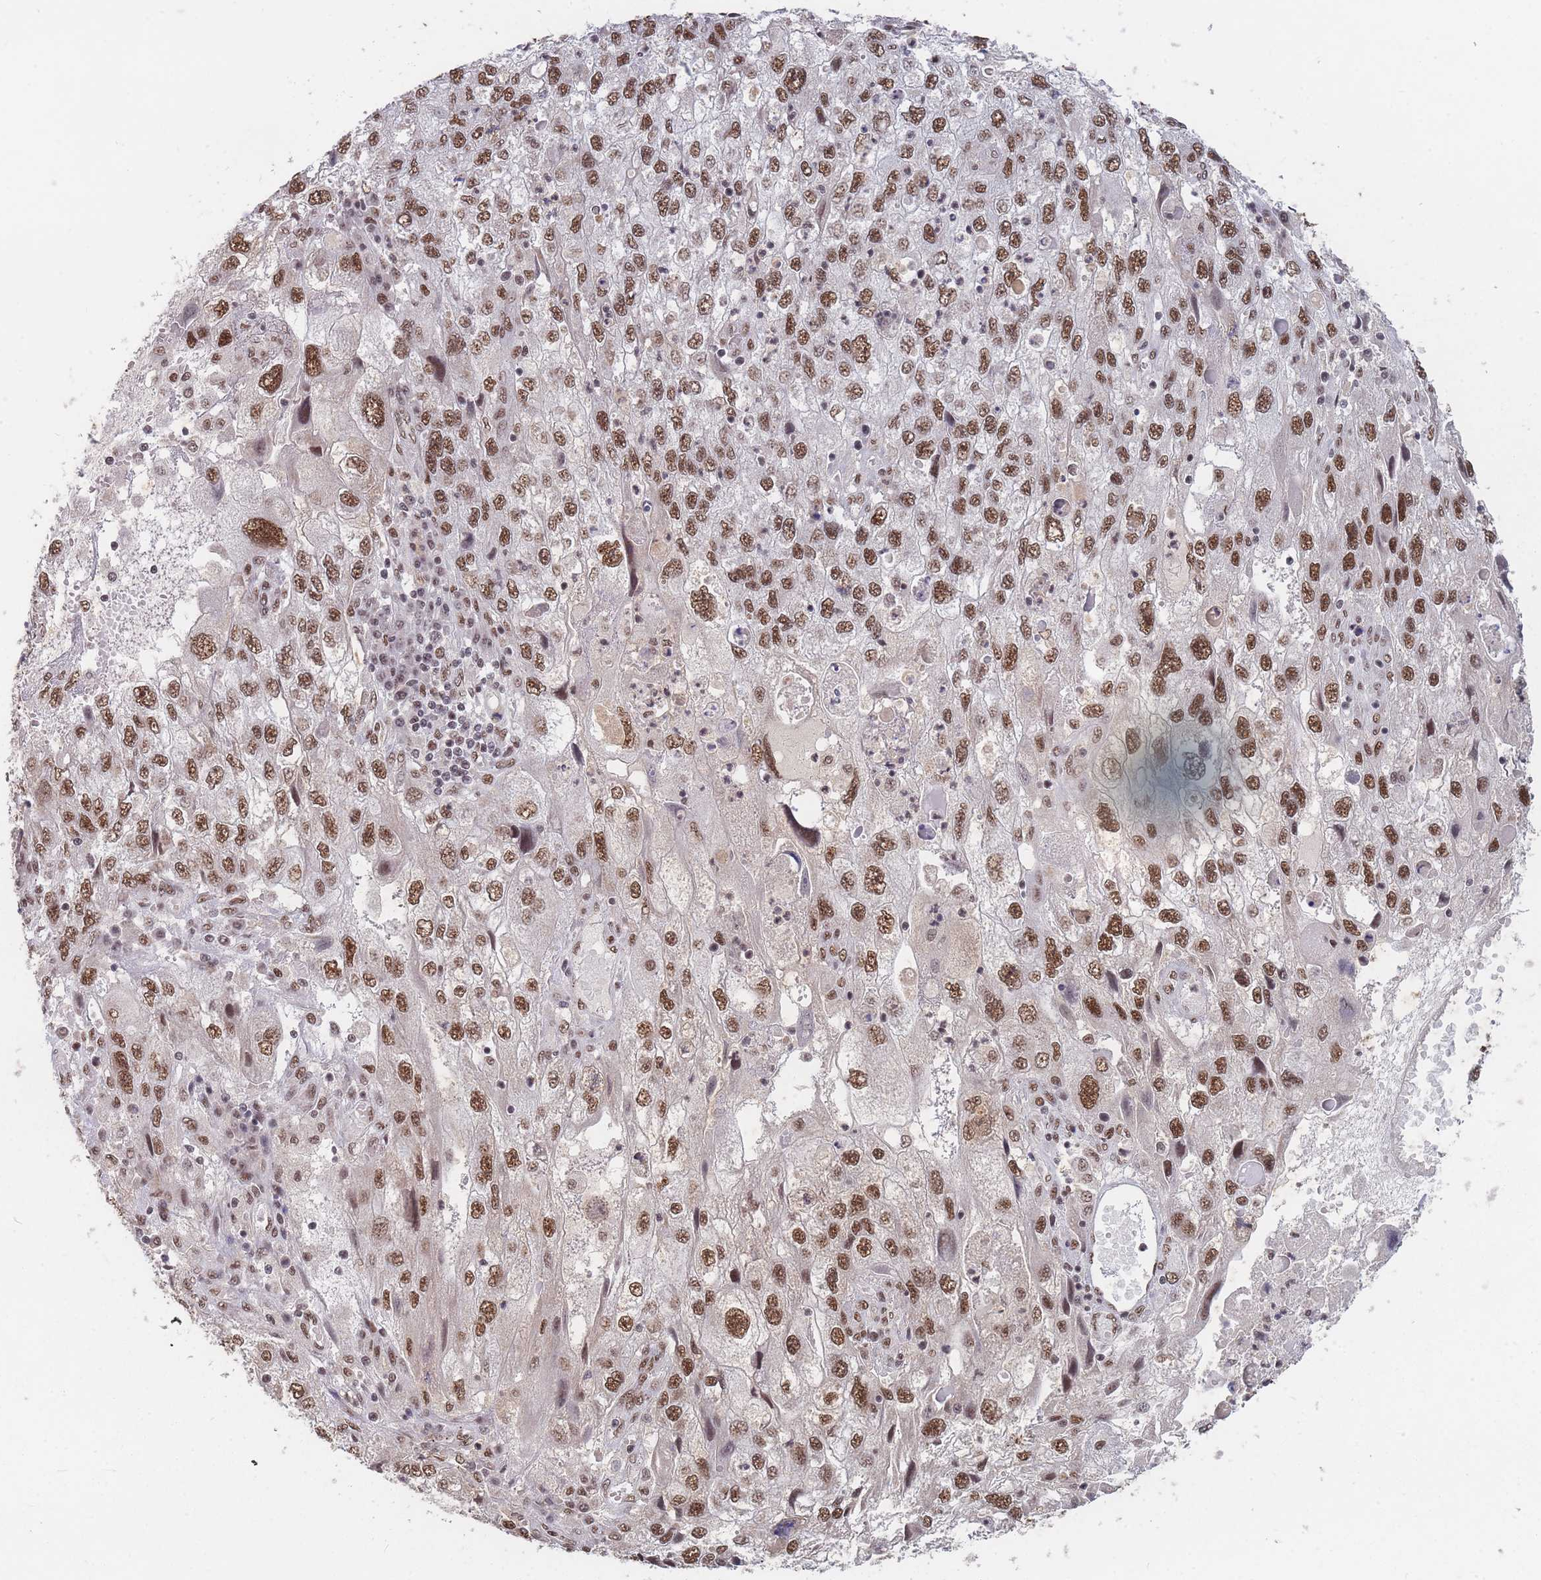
{"staining": {"intensity": "moderate", "quantity": ">75%", "location": "nuclear"}, "tissue": "endometrial cancer", "cell_type": "Tumor cells", "image_type": "cancer", "snomed": [{"axis": "morphology", "description": "Adenocarcinoma, NOS"}, {"axis": "topography", "description": "Endometrium"}], "caption": "Immunohistochemical staining of endometrial cancer (adenocarcinoma) shows medium levels of moderate nuclear protein positivity in approximately >75% of tumor cells.", "gene": "SNRPA1", "patient": {"sex": "female", "age": 49}}